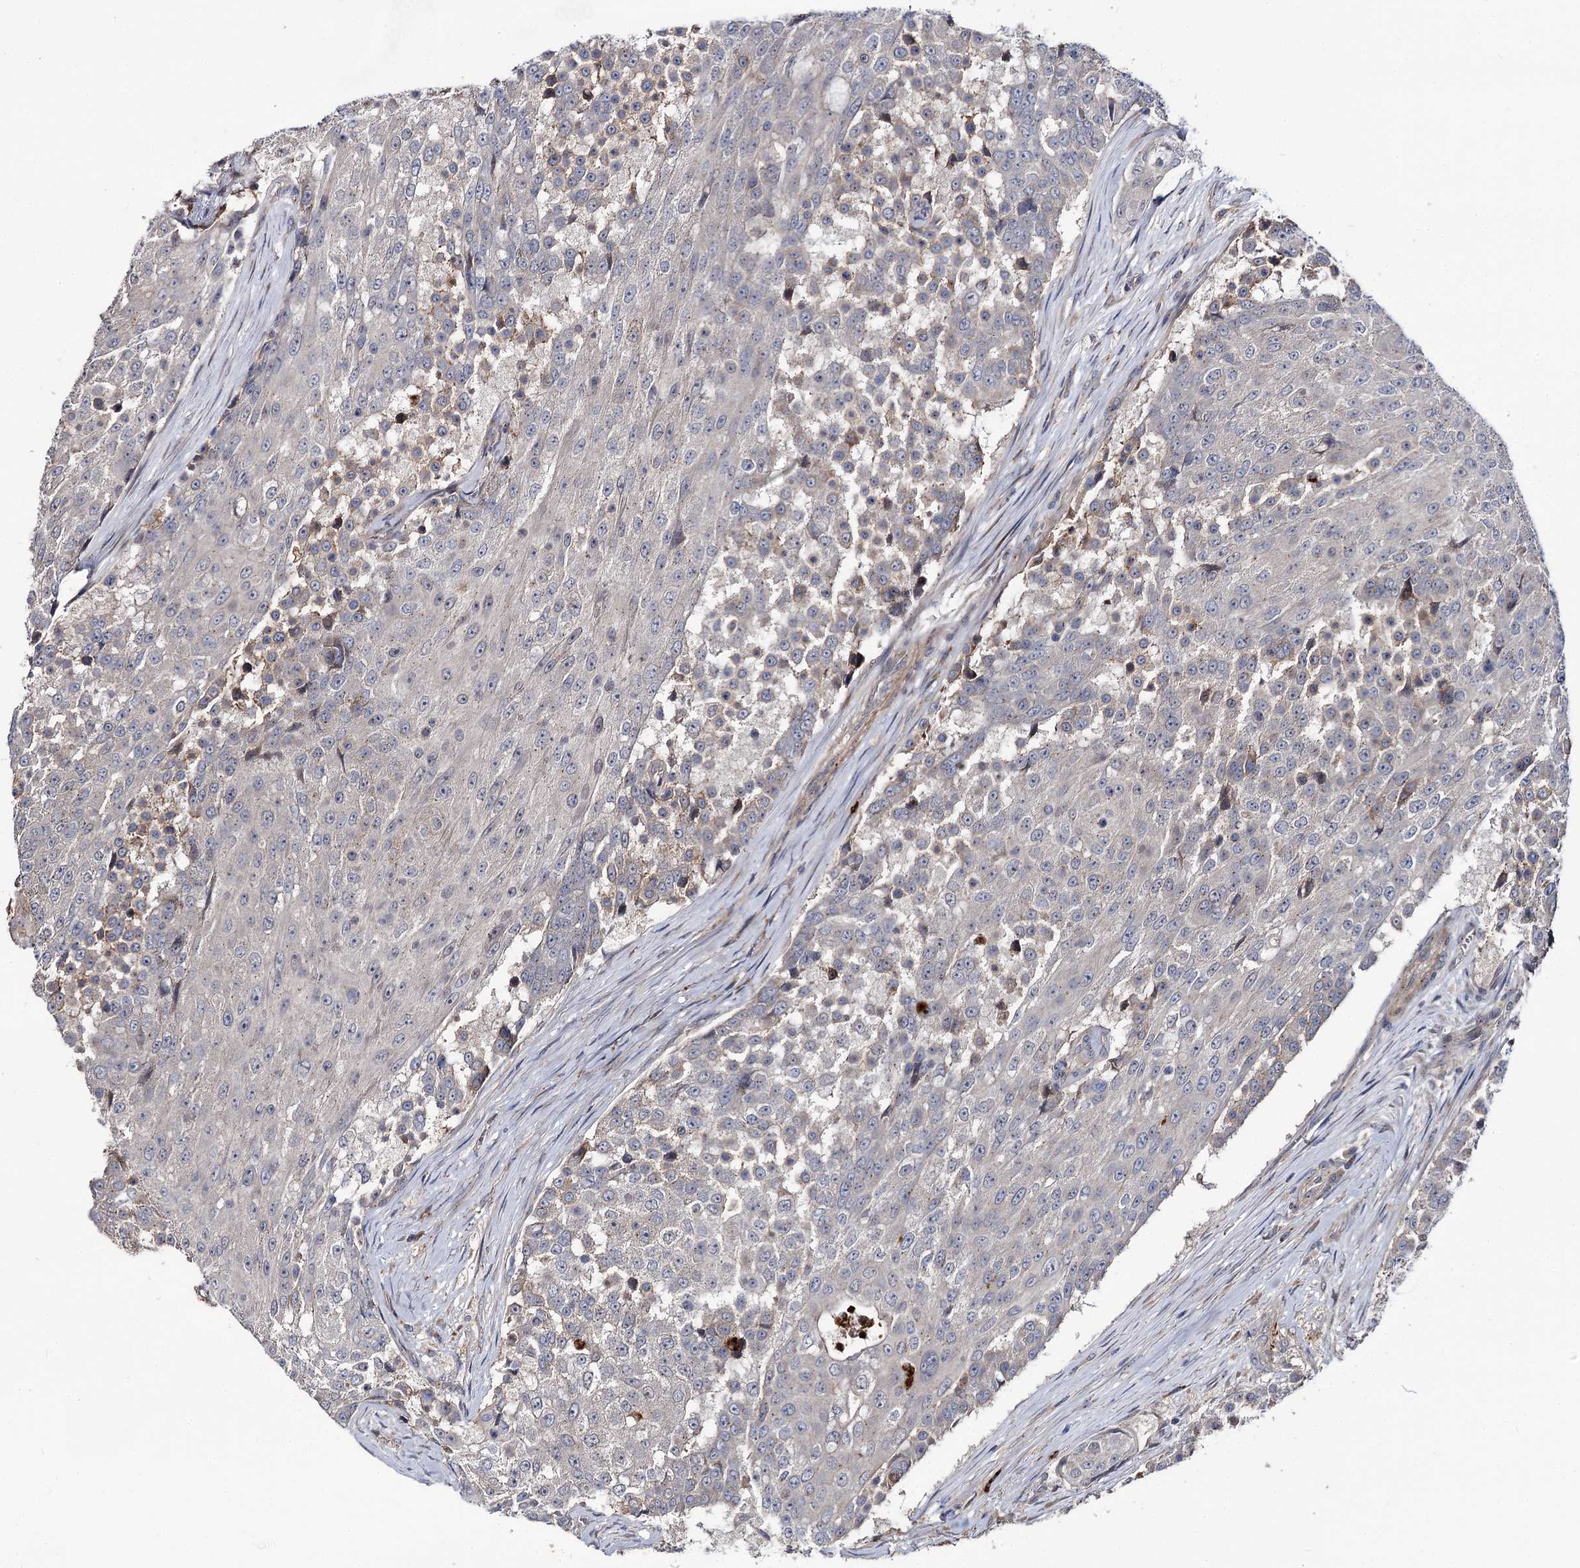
{"staining": {"intensity": "negative", "quantity": "none", "location": "none"}, "tissue": "urothelial cancer", "cell_type": "Tumor cells", "image_type": "cancer", "snomed": [{"axis": "morphology", "description": "Urothelial carcinoma, High grade"}, {"axis": "topography", "description": "Urinary bladder"}], "caption": "Immunohistochemical staining of high-grade urothelial carcinoma reveals no significant positivity in tumor cells.", "gene": "MINDY3", "patient": {"sex": "female", "age": 63}}